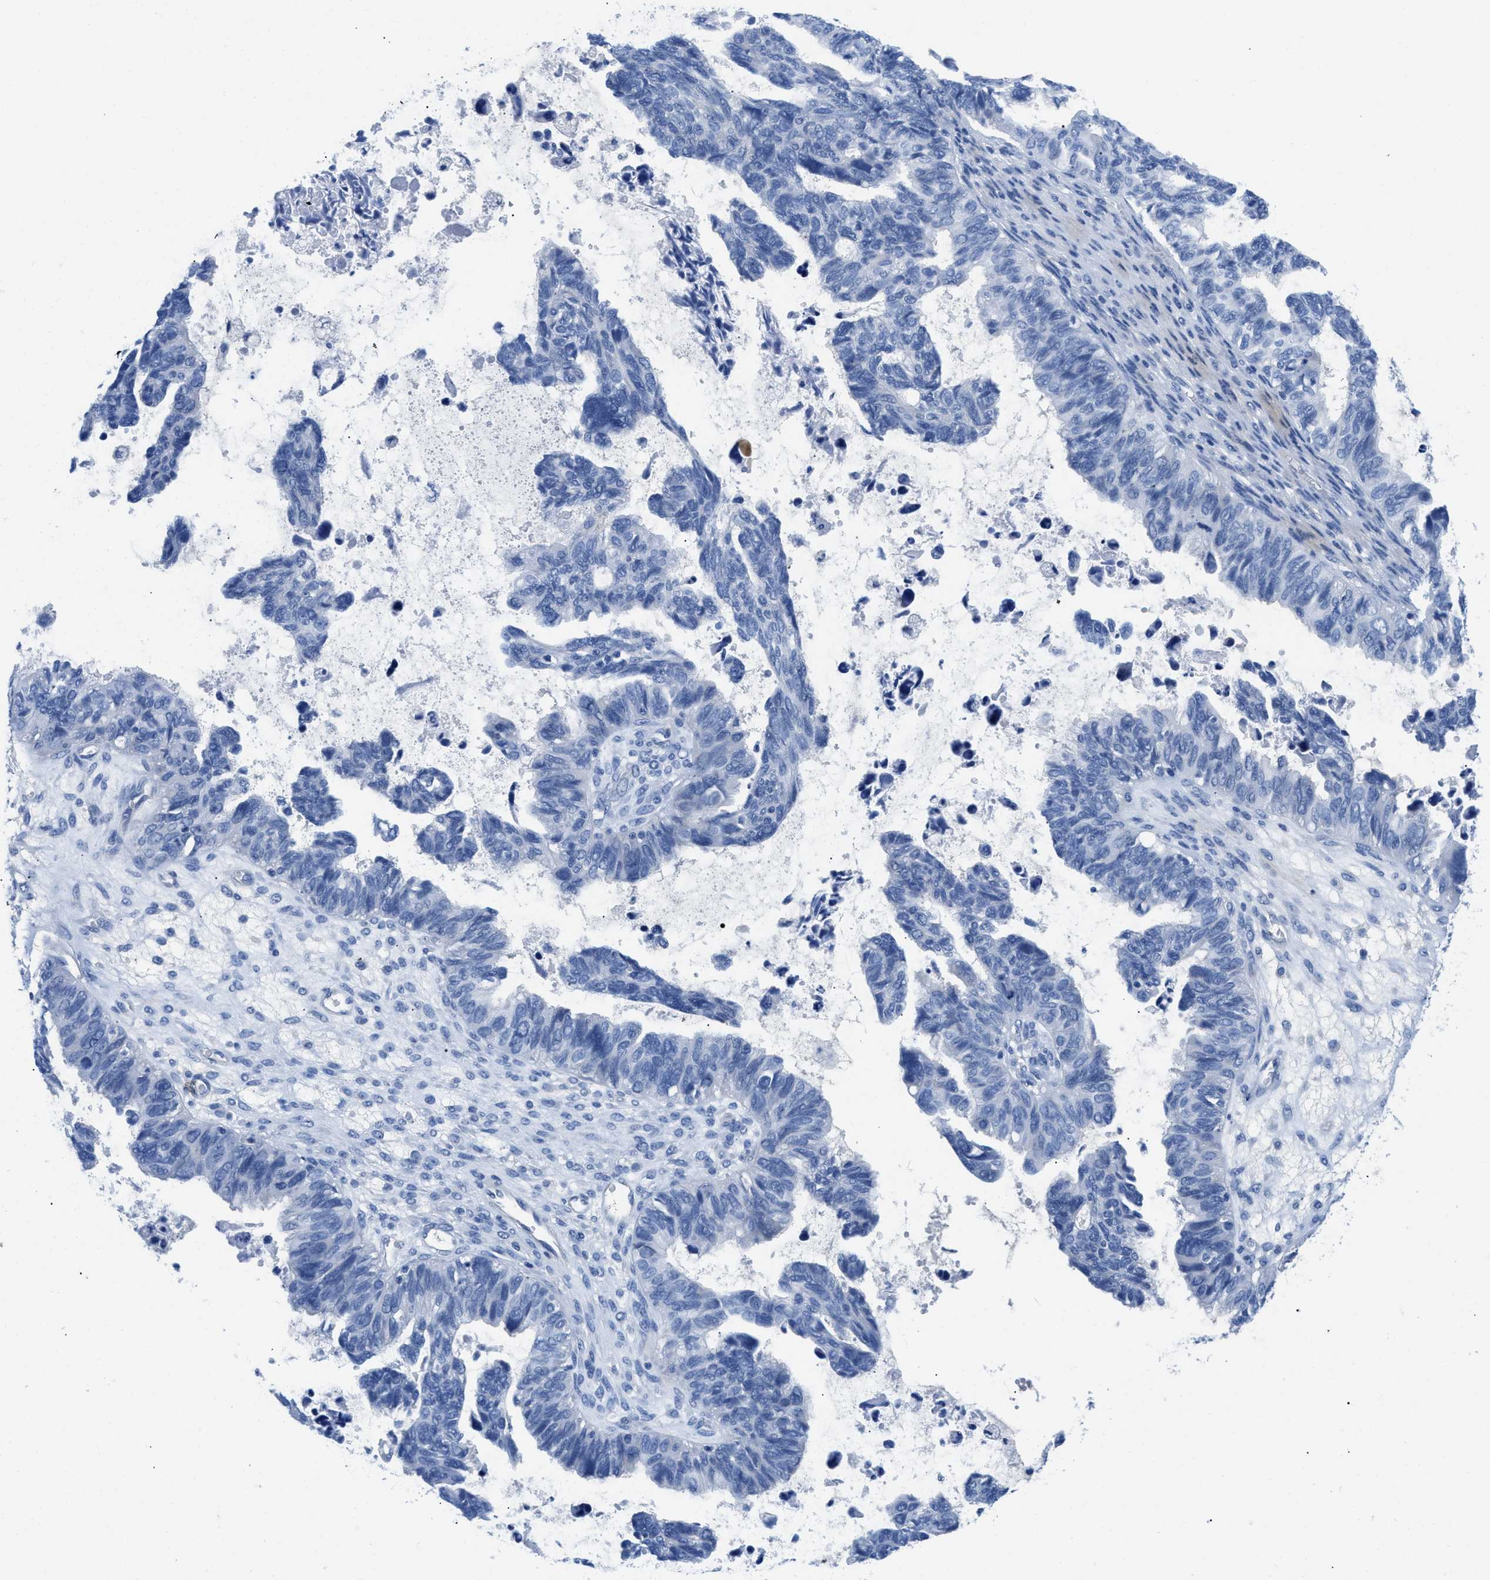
{"staining": {"intensity": "negative", "quantity": "none", "location": "none"}, "tissue": "ovarian cancer", "cell_type": "Tumor cells", "image_type": "cancer", "snomed": [{"axis": "morphology", "description": "Cystadenocarcinoma, serous, NOS"}, {"axis": "topography", "description": "Ovary"}], "caption": "Immunohistochemistry (IHC) micrograph of neoplastic tissue: human ovarian cancer (serous cystadenocarcinoma) stained with DAB shows no significant protein expression in tumor cells.", "gene": "SLFN13", "patient": {"sex": "female", "age": 79}}